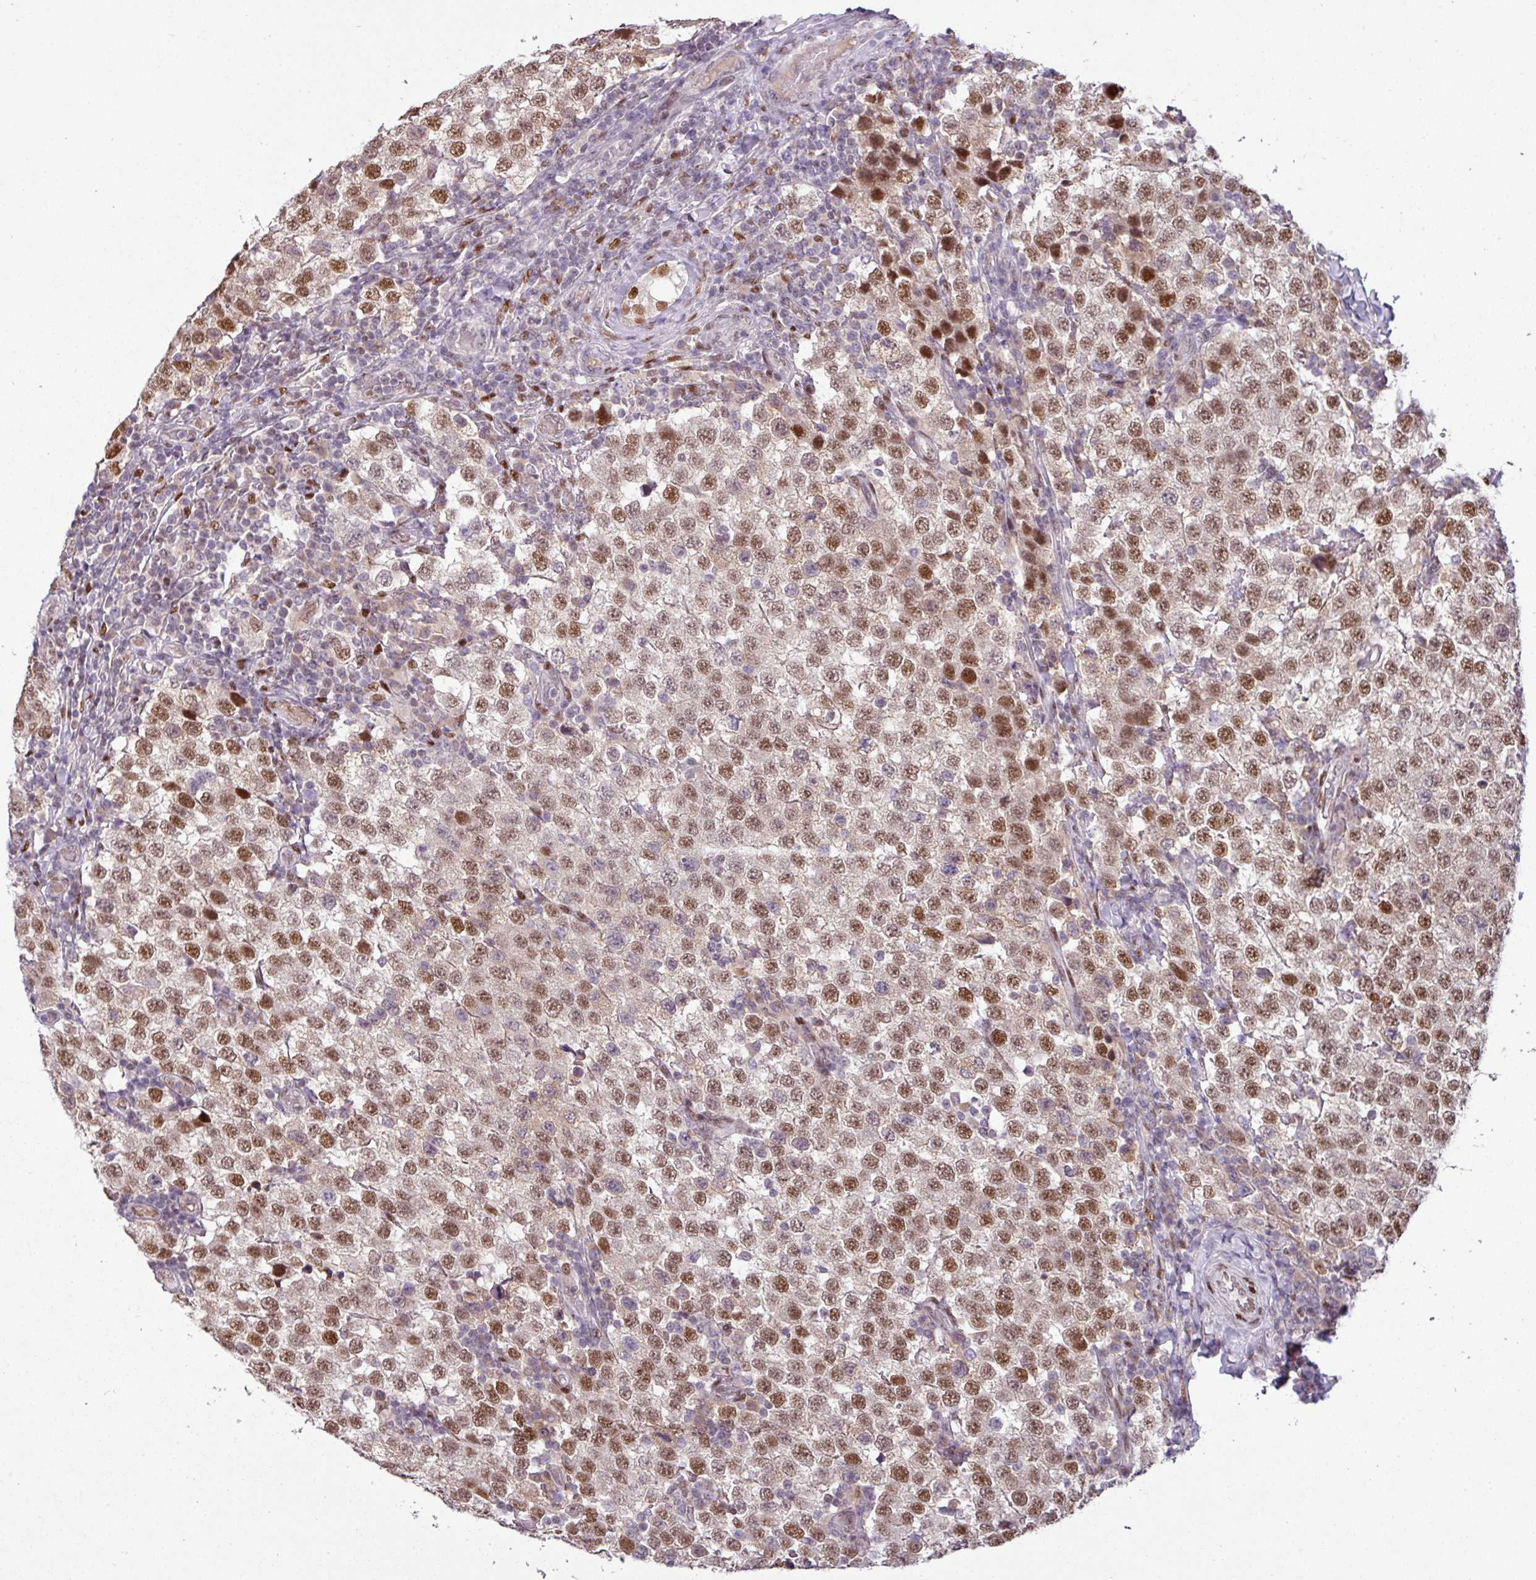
{"staining": {"intensity": "moderate", "quantity": ">75%", "location": "nuclear"}, "tissue": "testis cancer", "cell_type": "Tumor cells", "image_type": "cancer", "snomed": [{"axis": "morphology", "description": "Seminoma, NOS"}, {"axis": "topography", "description": "Testis"}], "caption": "Protein expression analysis of human seminoma (testis) reveals moderate nuclear staining in about >75% of tumor cells.", "gene": "IRF2BPL", "patient": {"sex": "male", "age": 34}}